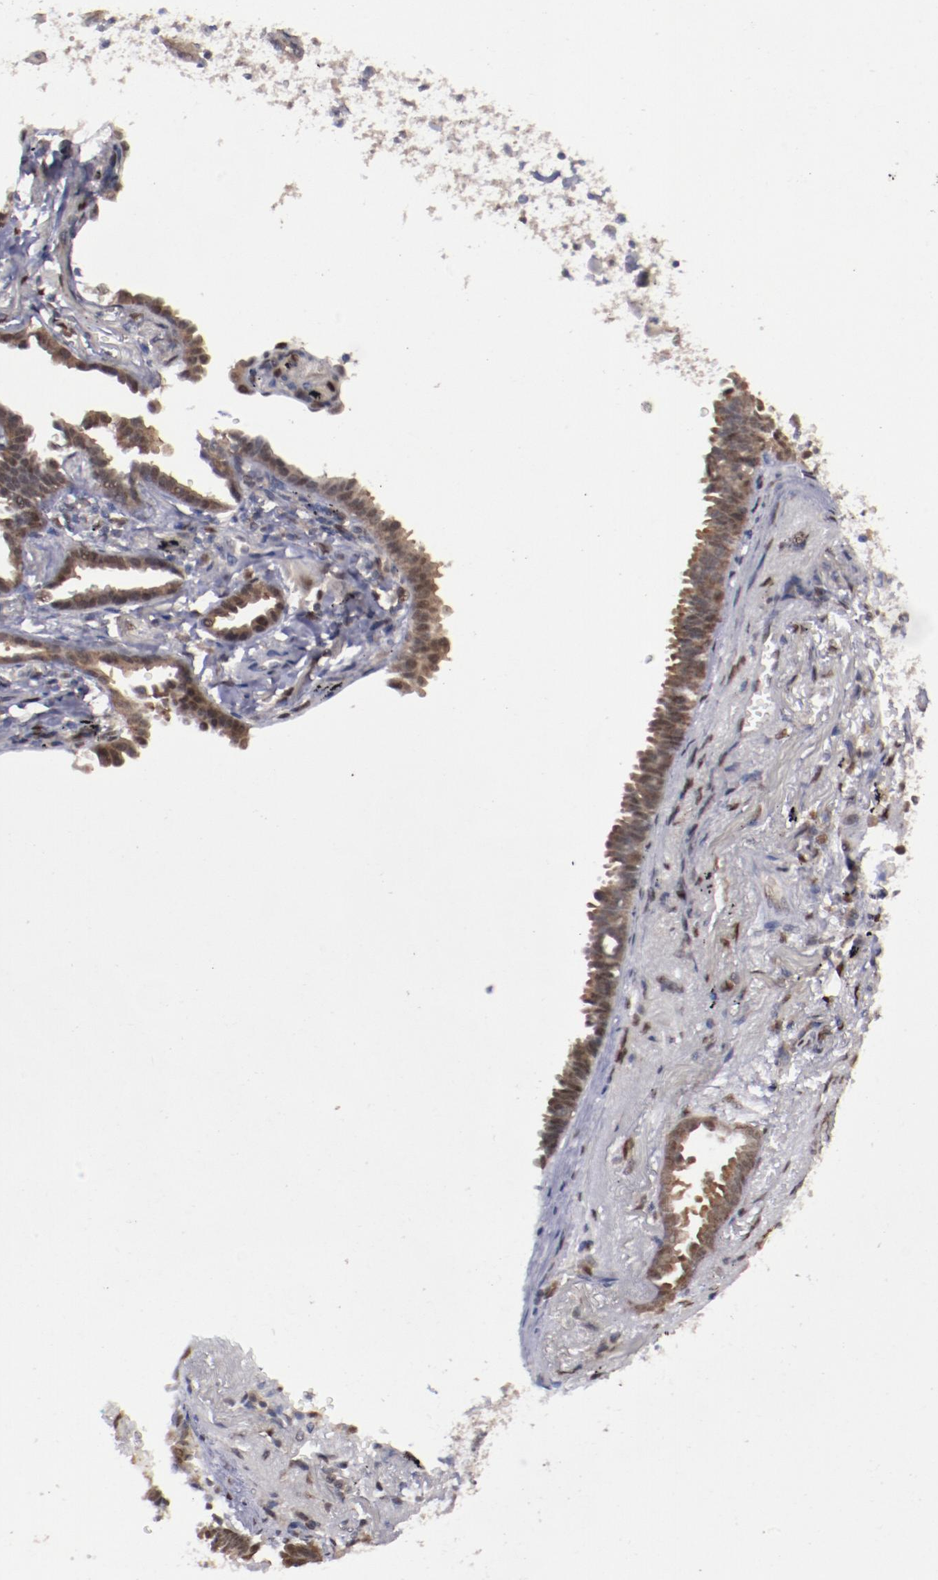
{"staining": {"intensity": "moderate", "quantity": ">75%", "location": "nuclear"}, "tissue": "lung cancer", "cell_type": "Tumor cells", "image_type": "cancer", "snomed": [{"axis": "morphology", "description": "Adenocarcinoma, NOS"}, {"axis": "topography", "description": "Lung"}], "caption": "Immunohistochemistry photomicrograph of neoplastic tissue: lung cancer stained using immunohistochemistry demonstrates medium levels of moderate protein expression localized specifically in the nuclear of tumor cells, appearing as a nuclear brown color.", "gene": "ARNT", "patient": {"sex": "female", "age": 64}}